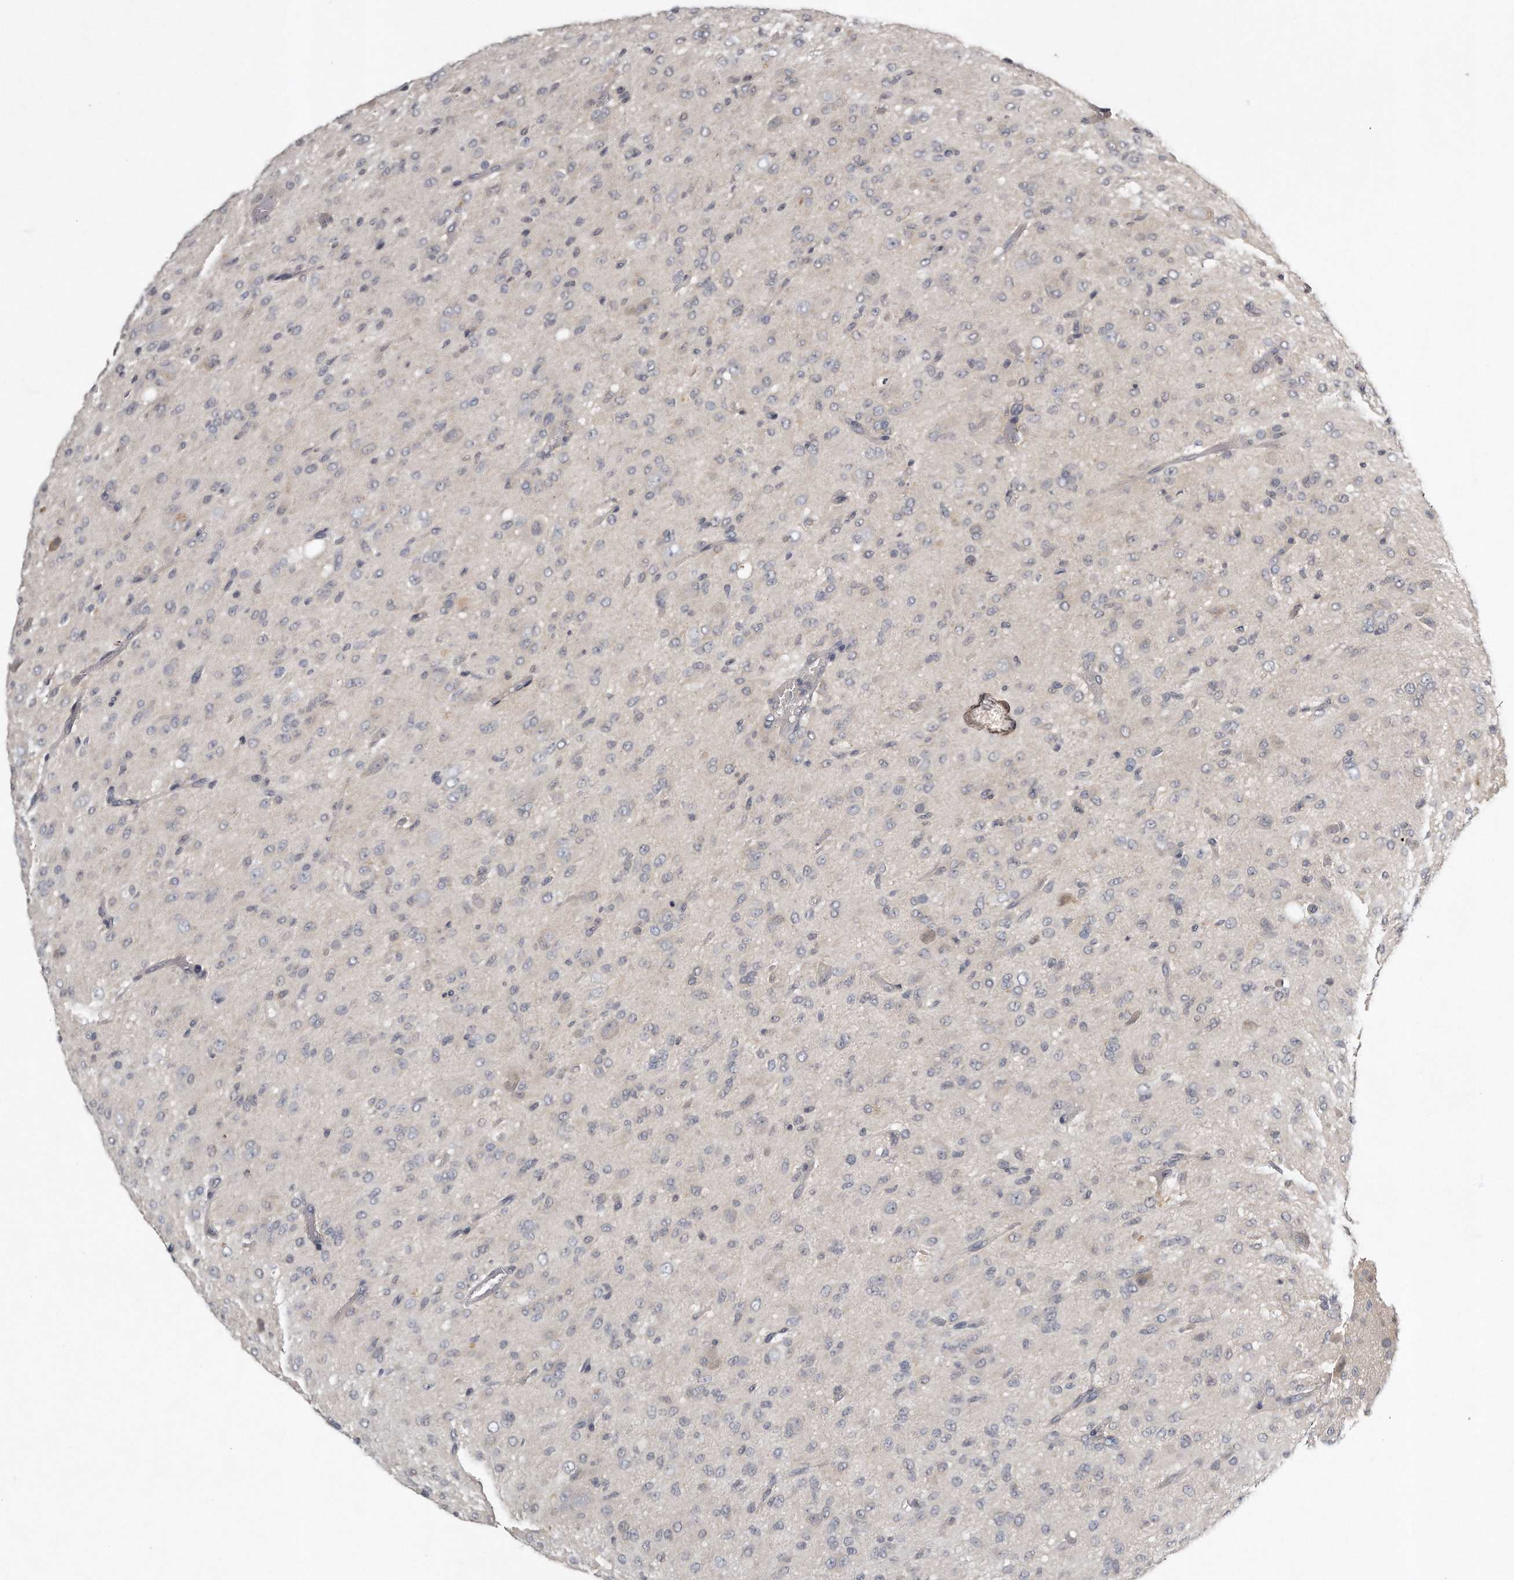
{"staining": {"intensity": "negative", "quantity": "none", "location": "none"}, "tissue": "glioma", "cell_type": "Tumor cells", "image_type": "cancer", "snomed": [{"axis": "morphology", "description": "Glioma, malignant, High grade"}, {"axis": "topography", "description": "Brain"}], "caption": "High magnification brightfield microscopy of high-grade glioma (malignant) stained with DAB (3,3'-diaminobenzidine) (brown) and counterstained with hematoxylin (blue): tumor cells show no significant staining.", "gene": "GGCT", "patient": {"sex": "female", "age": 59}}